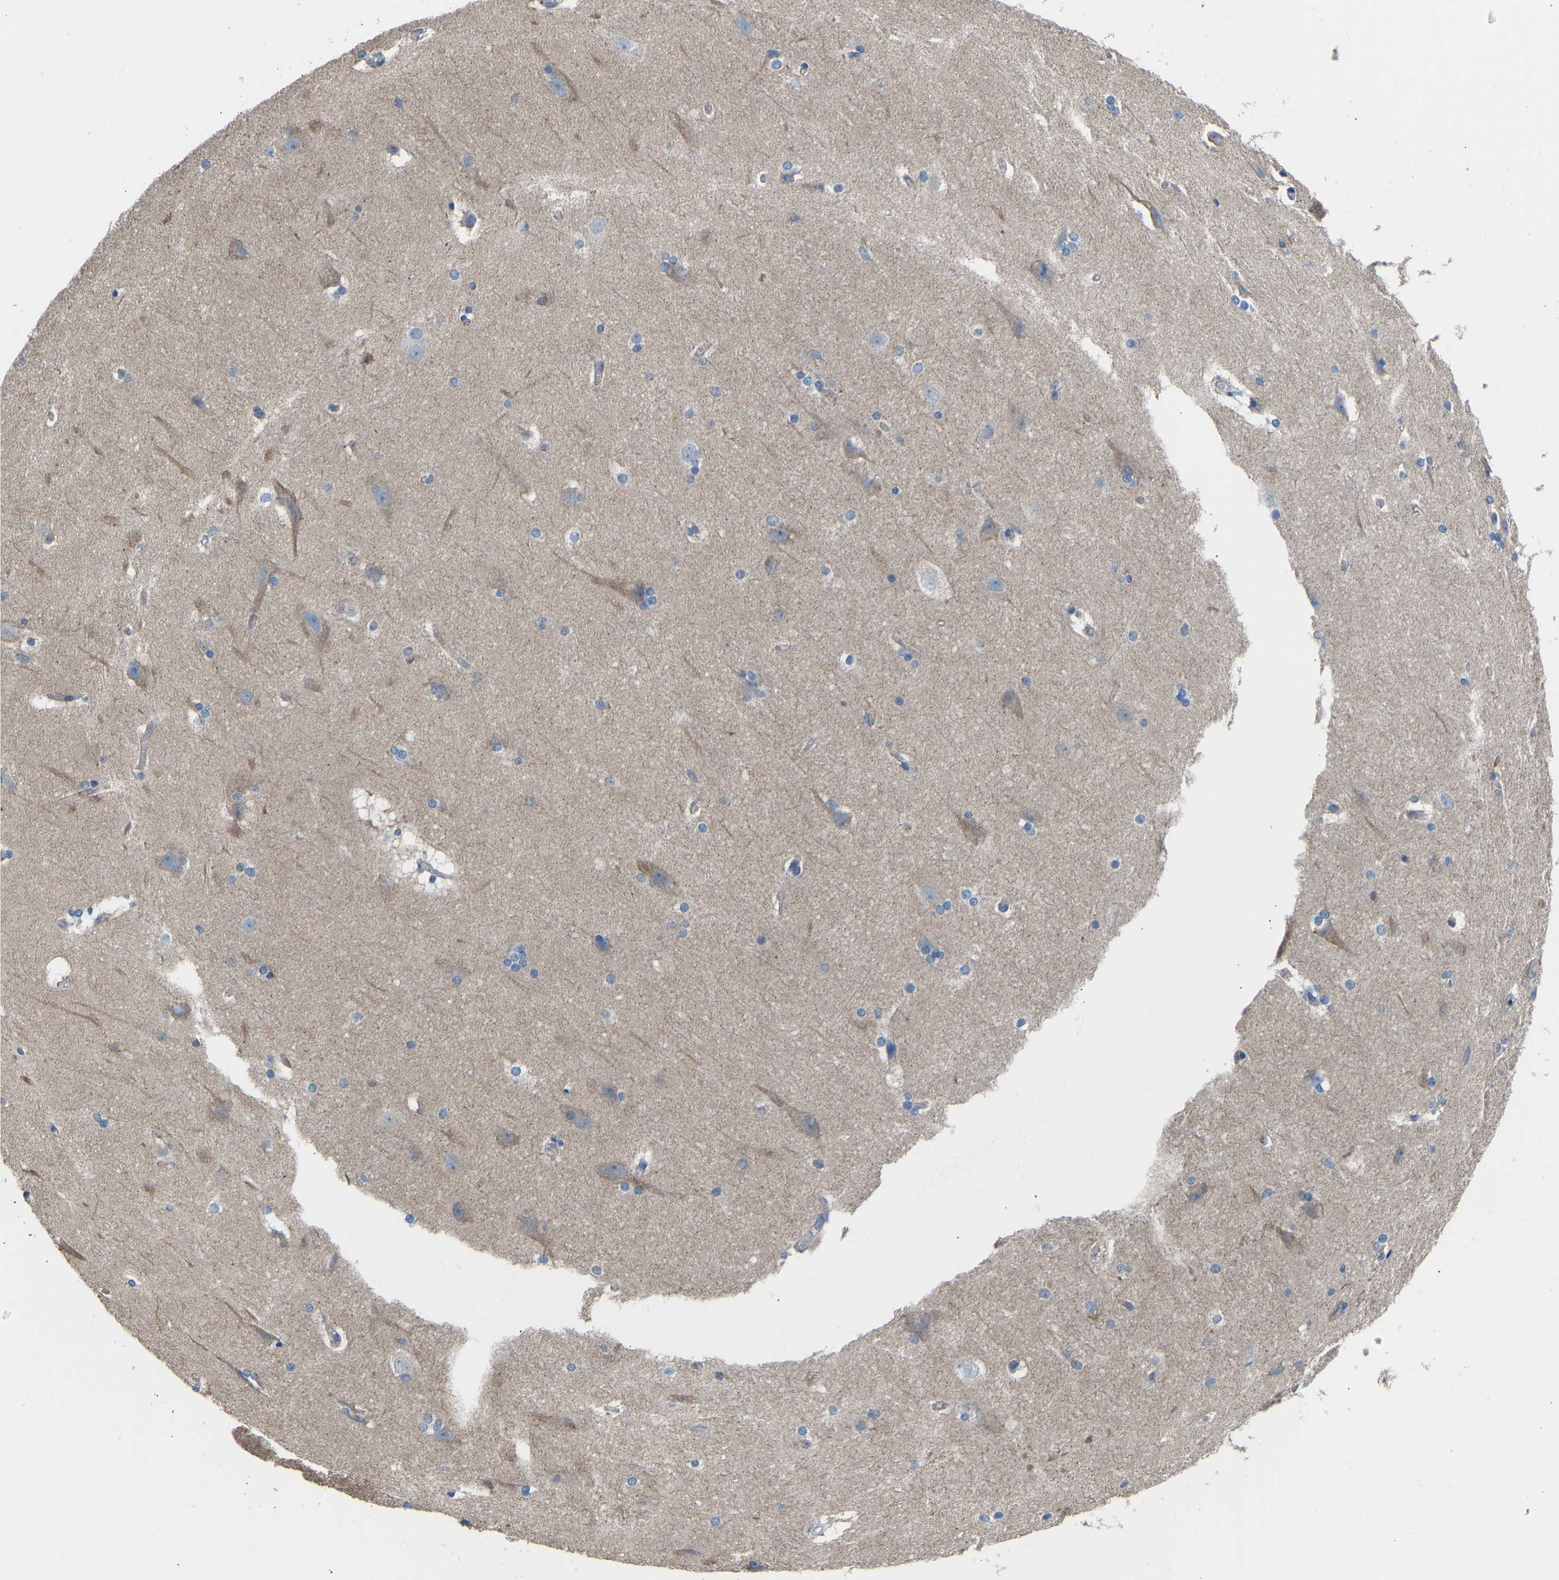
{"staining": {"intensity": "negative", "quantity": "none", "location": "none"}, "tissue": "cerebral cortex", "cell_type": "Endothelial cells", "image_type": "normal", "snomed": [{"axis": "morphology", "description": "Normal tissue, NOS"}, {"axis": "topography", "description": "Cerebral cortex"}, {"axis": "topography", "description": "Hippocampus"}], "caption": "An IHC micrograph of benign cerebral cortex is shown. There is no staining in endothelial cells of cerebral cortex. (DAB (3,3'-diaminobenzidine) immunohistochemistry visualized using brightfield microscopy, high magnification).", "gene": "MYH10", "patient": {"sex": "female", "age": 19}}